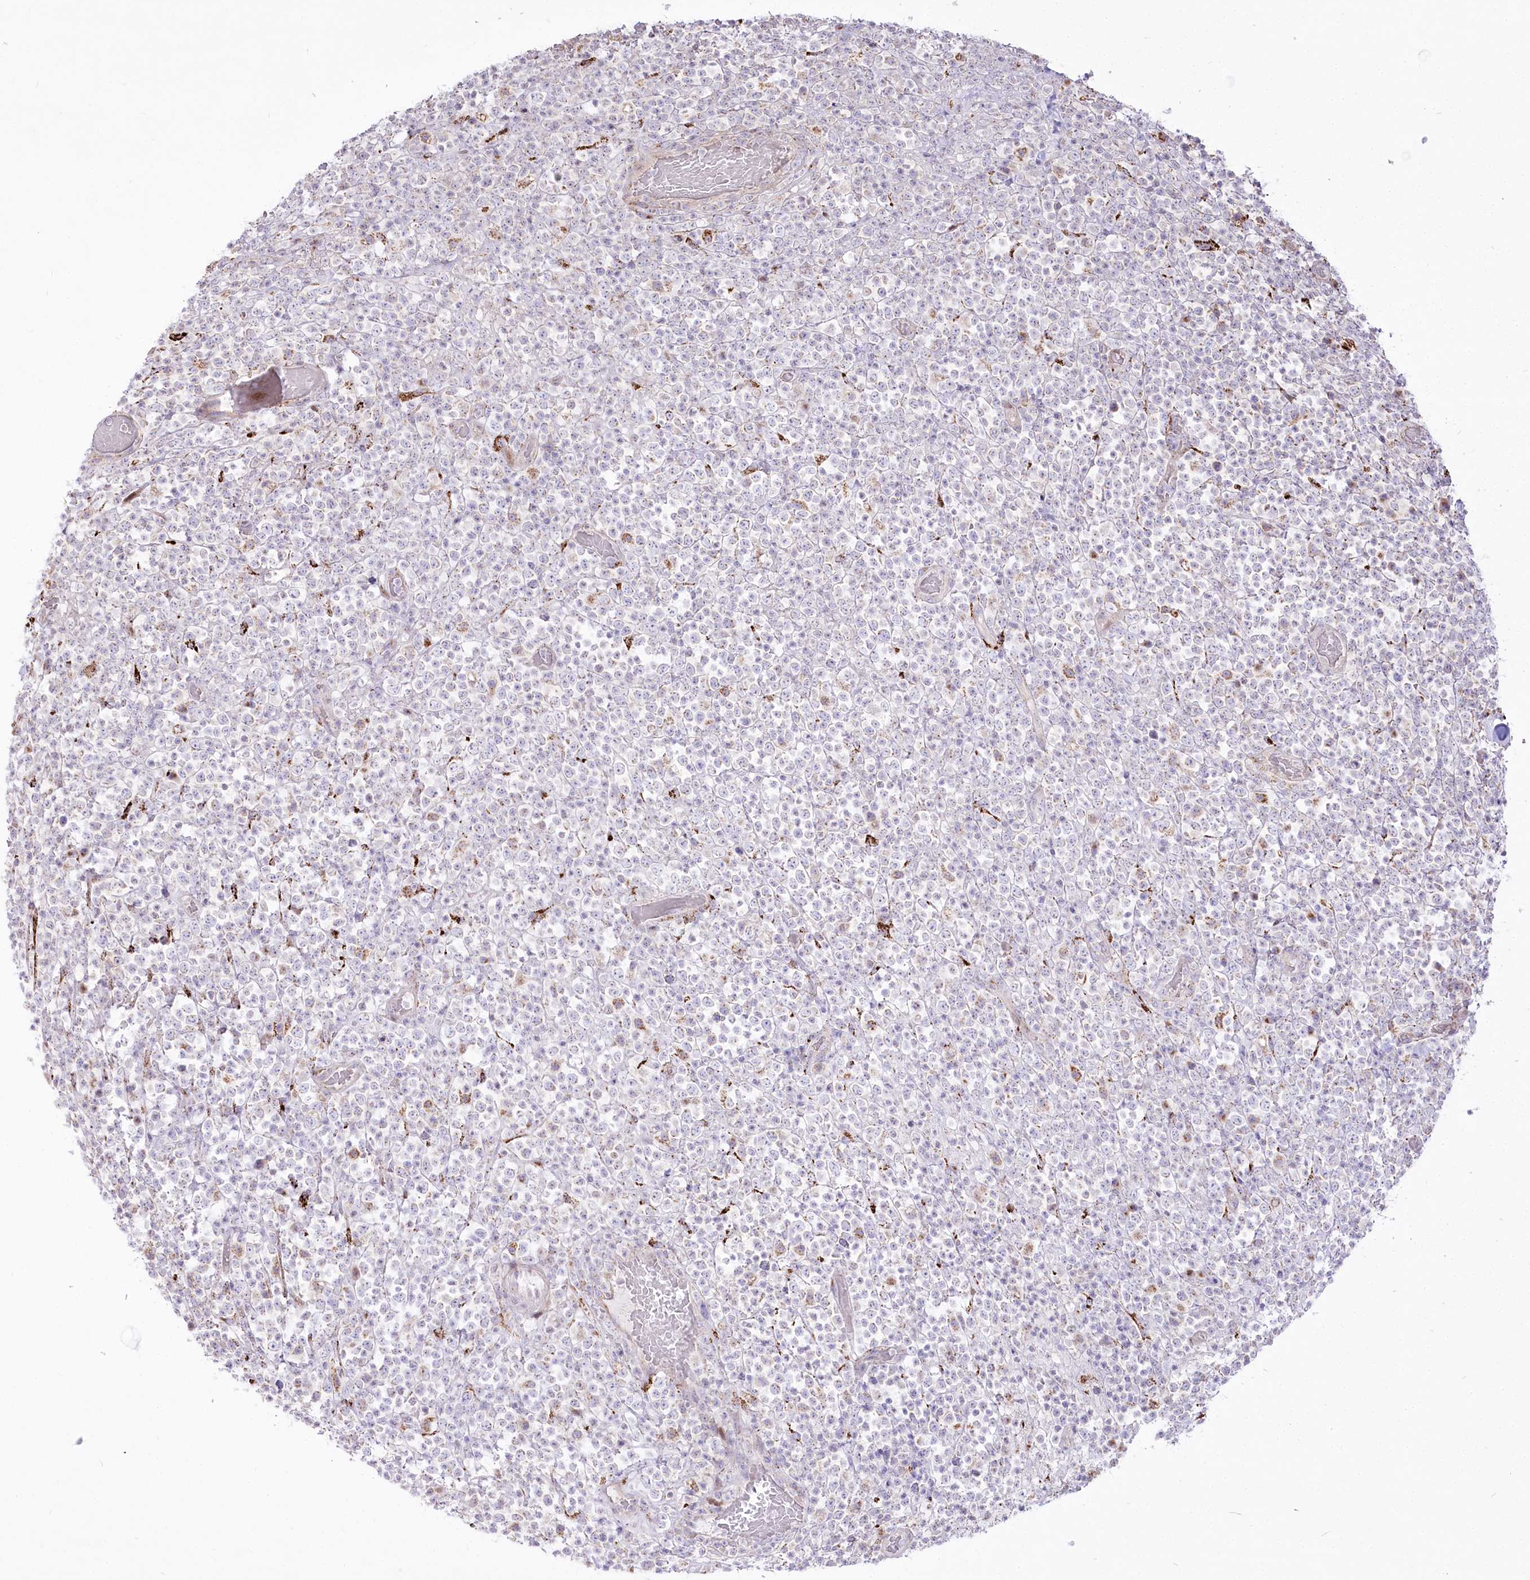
{"staining": {"intensity": "negative", "quantity": "none", "location": "none"}, "tissue": "lymphoma", "cell_type": "Tumor cells", "image_type": "cancer", "snomed": [{"axis": "morphology", "description": "Malignant lymphoma, non-Hodgkin's type, High grade"}, {"axis": "topography", "description": "Colon"}], "caption": "The image displays no staining of tumor cells in lymphoma. (IHC, brightfield microscopy, high magnification).", "gene": "CEP164", "patient": {"sex": "female", "age": 53}}